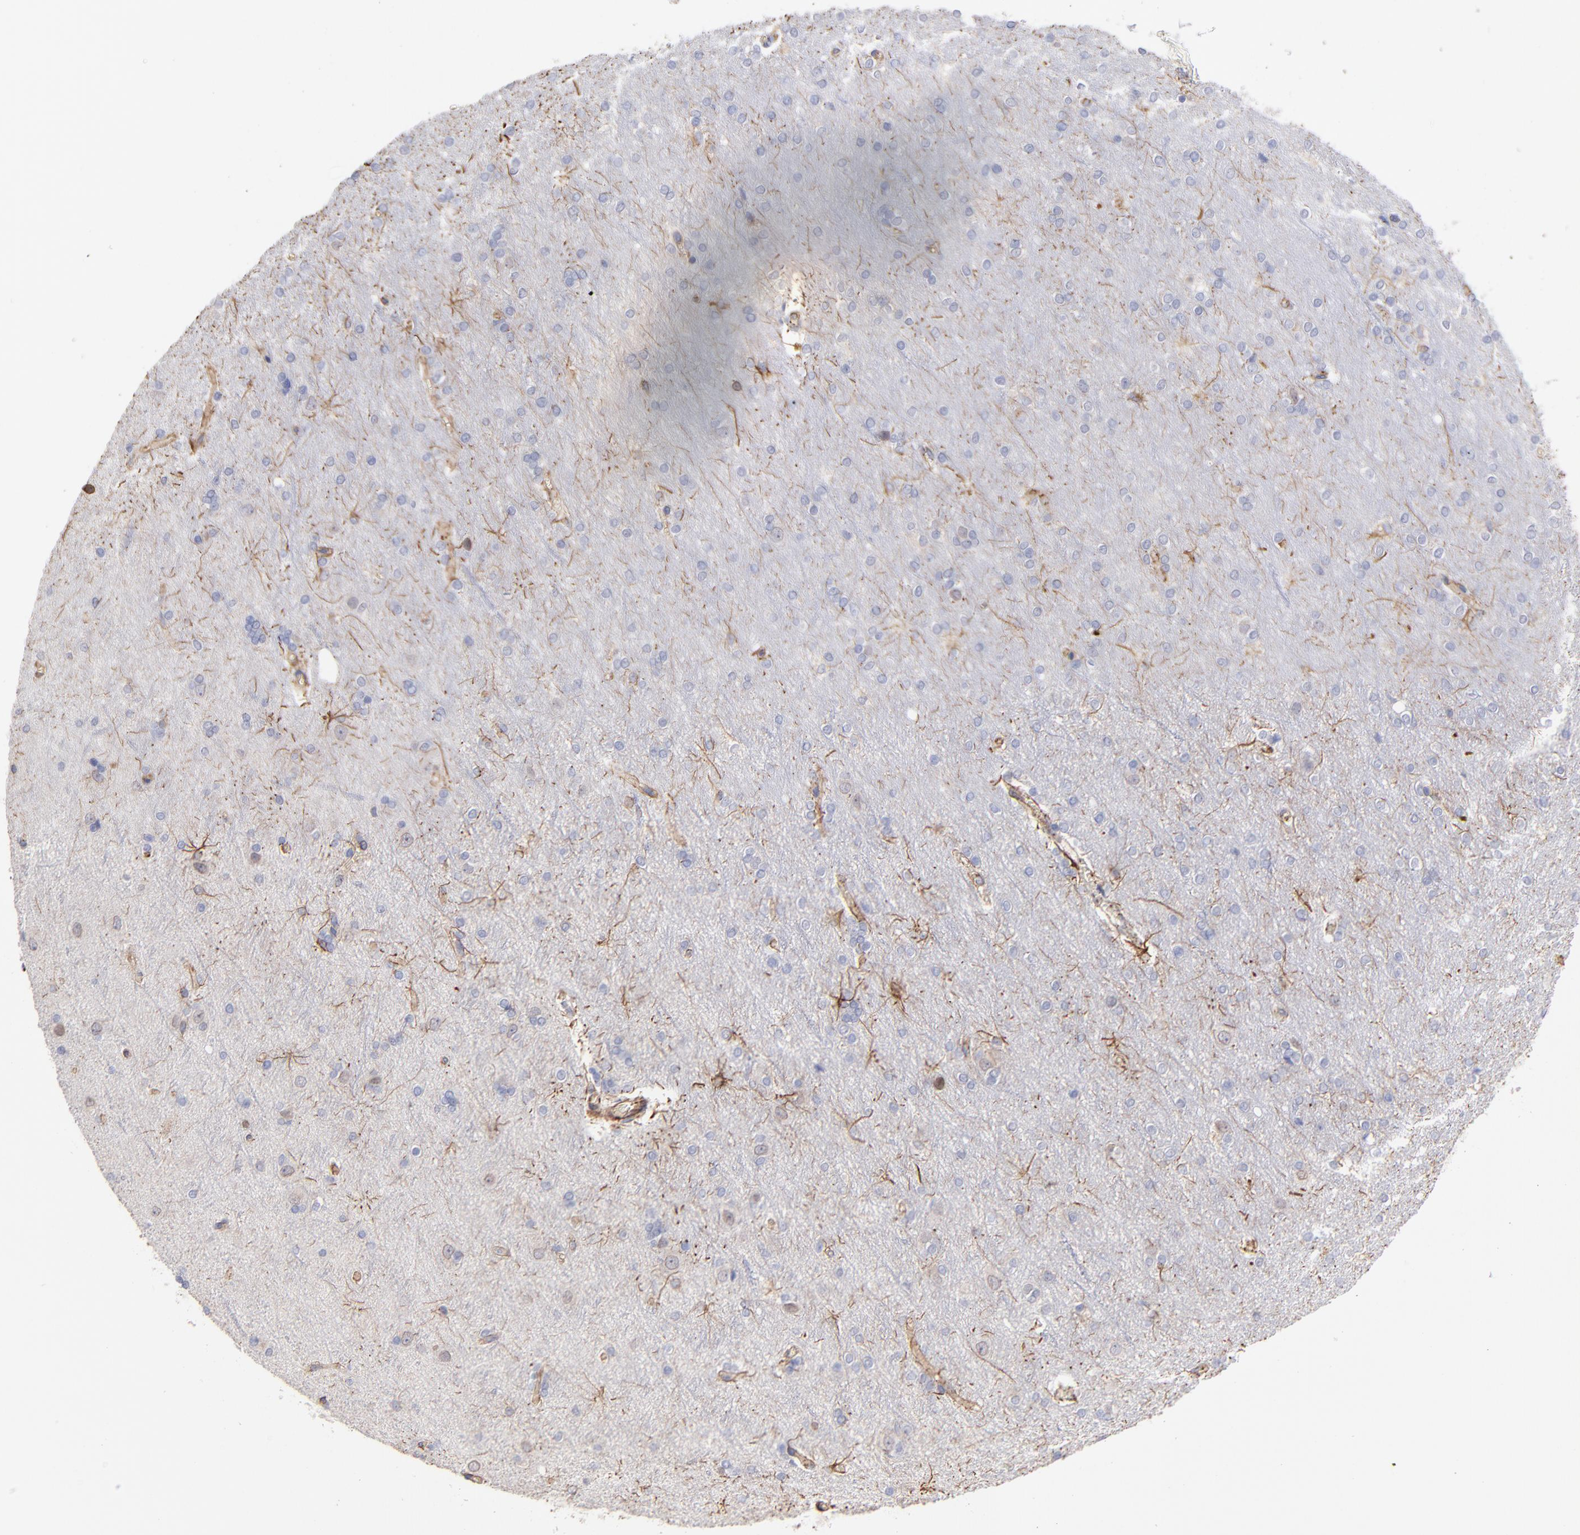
{"staining": {"intensity": "weak", "quantity": ">75%", "location": "cytoplasmic/membranous"}, "tissue": "cerebral cortex", "cell_type": "Endothelial cells", "image_type": "normal", "snomed": [{"axis": "morphology", "description": "Normal tissue, NOS"}, {"axis": "topography", "description": "Cerebral cortex"}], "caption": "Immunohistochemistry staining of benign cerebral cortex, which reveals low levels of weak cytoplasmic/membranous positivity in about >75% of endothelial cells indicating weak cytoplasmic/membranous protein positivity. The staining was performed using DAB (brown) for protein detection and nuclei were counterstained in hematoxylin (blue).", "gene": "COX8C", "patient": {"sex": "female", "age": 54}}